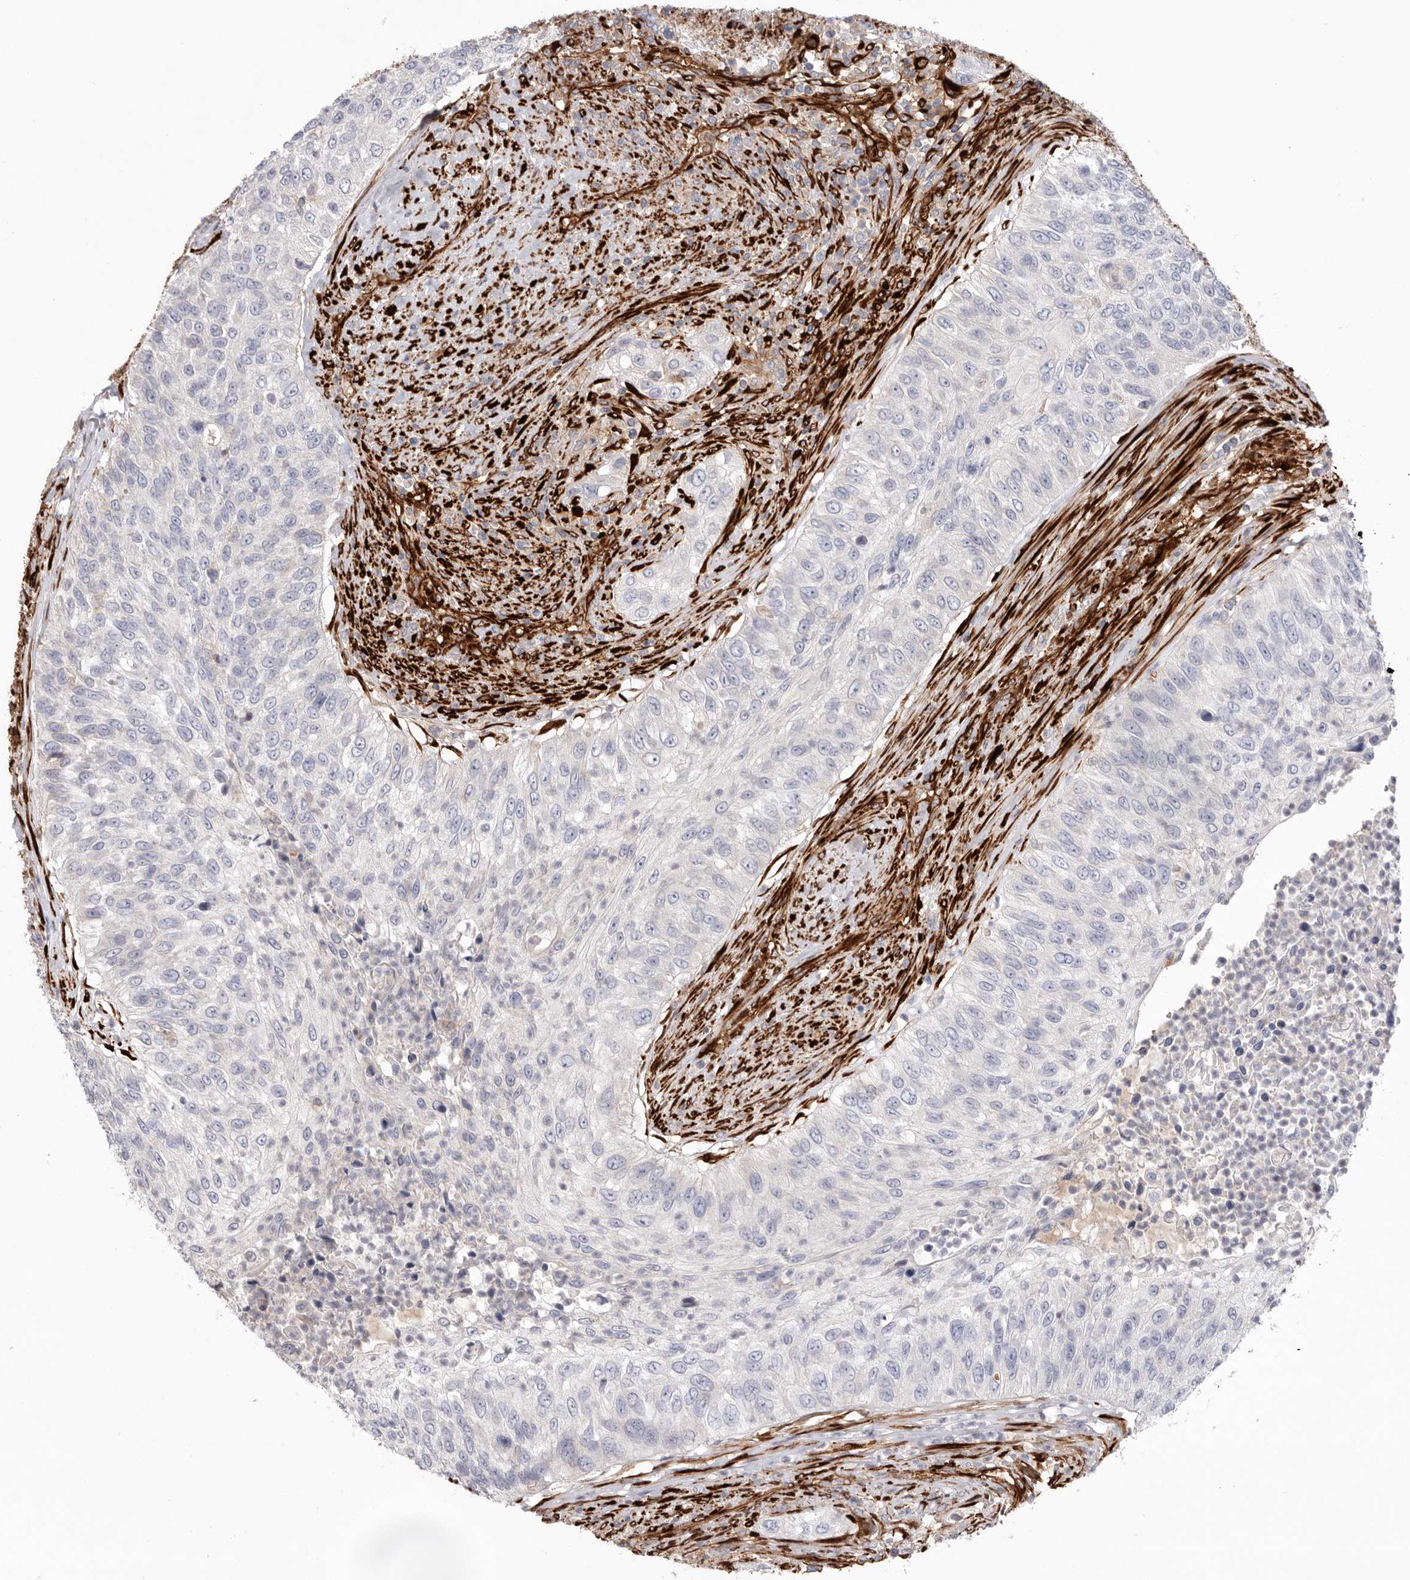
{"staining": {"intensity": "negative", "quantity": "none", "location": "none"}, "tissue": "urothelial cancer", "cell_type": "Tumor cells", "image_type": "cancer", "snomed": [{"axis": "morphology", "description": "Urothelial carcinoma, High grade"}, {"axis": "topography", "description": "Urinary bladder"}], "caption": "DAB (3,3'-diaminobenzidine) immunohistochemical staining of urothelial cancer shows no significant positivity in tumor cells.", "gene": "LRRC66", "patient": {"sex": "female", "age": 60}}